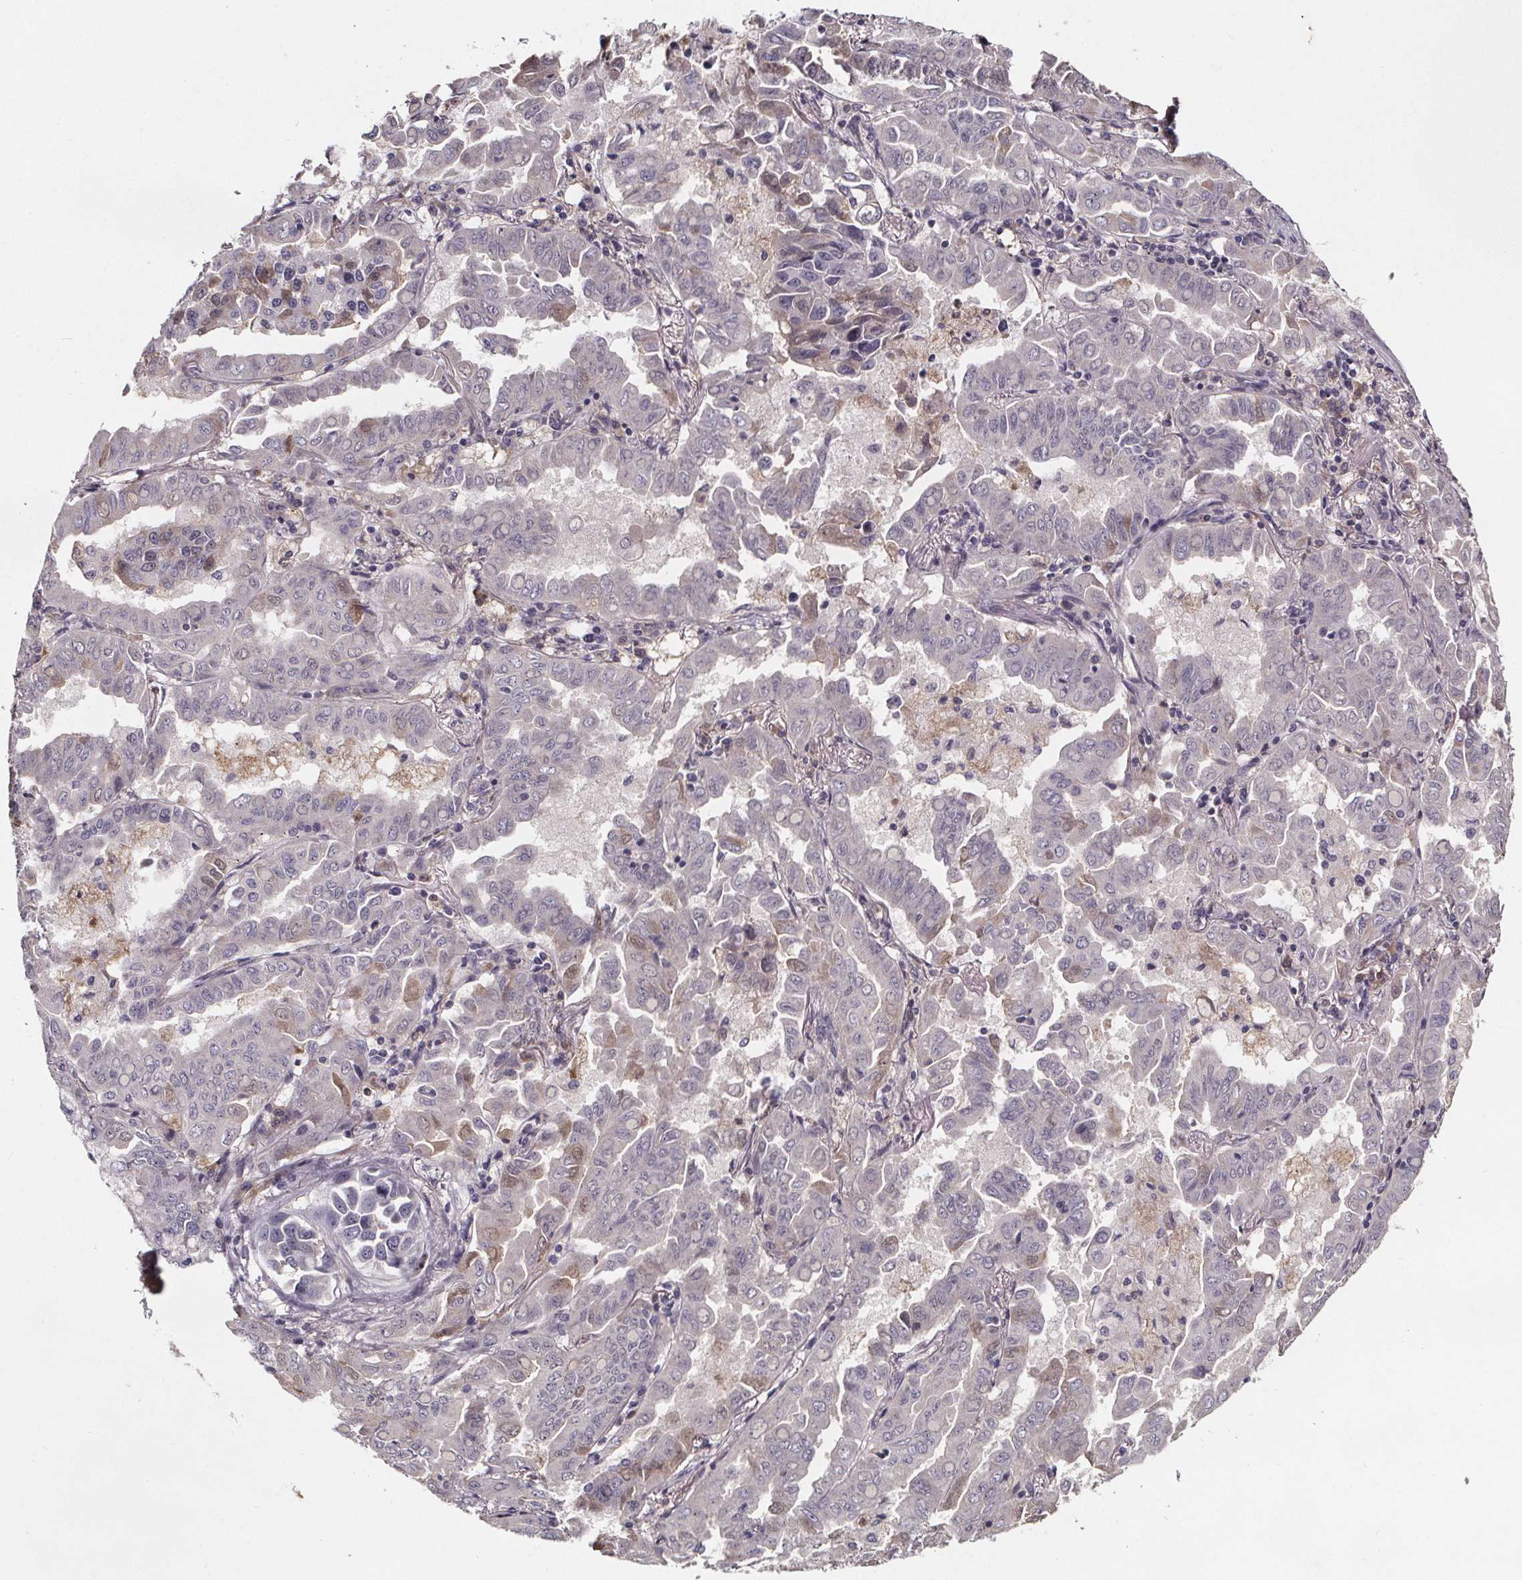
{"staining": {"intensity": "weak", "quantity": "<25%", "location": "nuclear"}, "tissue": "lung cancer", "cell_type": "Tumor cells", "image_type": "cancer", "snomed": [{"axis": "morphology", "description": "Adenocarcinoma, NOS"}, {"axis": "topography", "description": "Lung"}], "caption": "This is an immunohistochemistry histopathology image of human lung adenocarcinoma. There is no staining in tumor cells.", "gene": "NPHP4", "patient": {"sex": "male", "age": 64}}